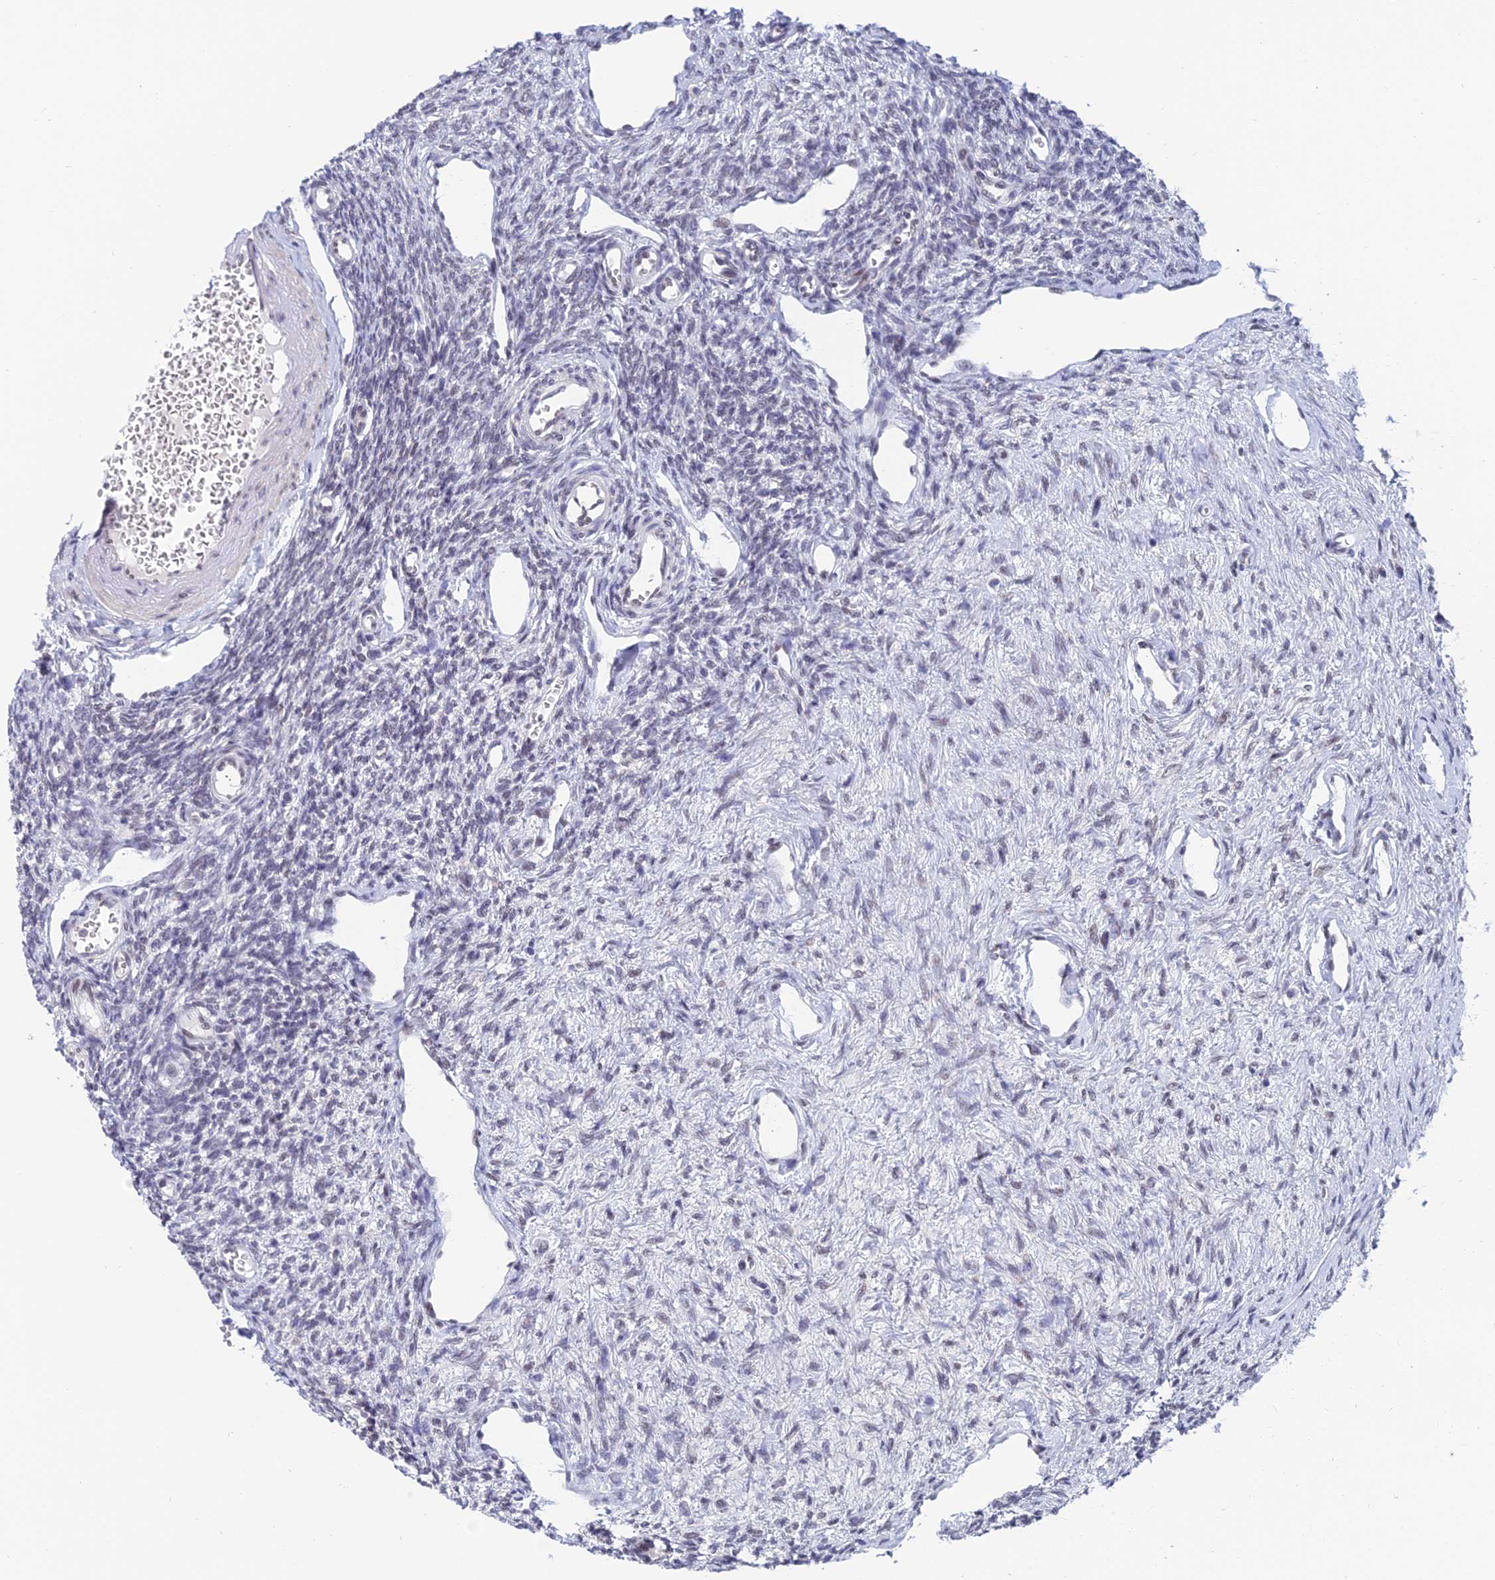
{"staining": {"intensity": "negative", "quantity": "none", "location": "none"}, "tissue": "ovary", "cell_type": "Ovarian stroma cells", "image_type": "normal", "snomed": [{"axis": "morphology", "description": "Normal tissue, NOS"}, {"axis": "morphology", "description": "Cyst, NOS"}, {"axis": "topography", "description": "Ovary"}], "caption": "This is a histopathology image of immunohistochemistry (IHC) staining of benign ovary, which shows no expression in ovarian stroma cells.", "gene": "NABP2", "patient": {"sex": "female", "age": 33}}